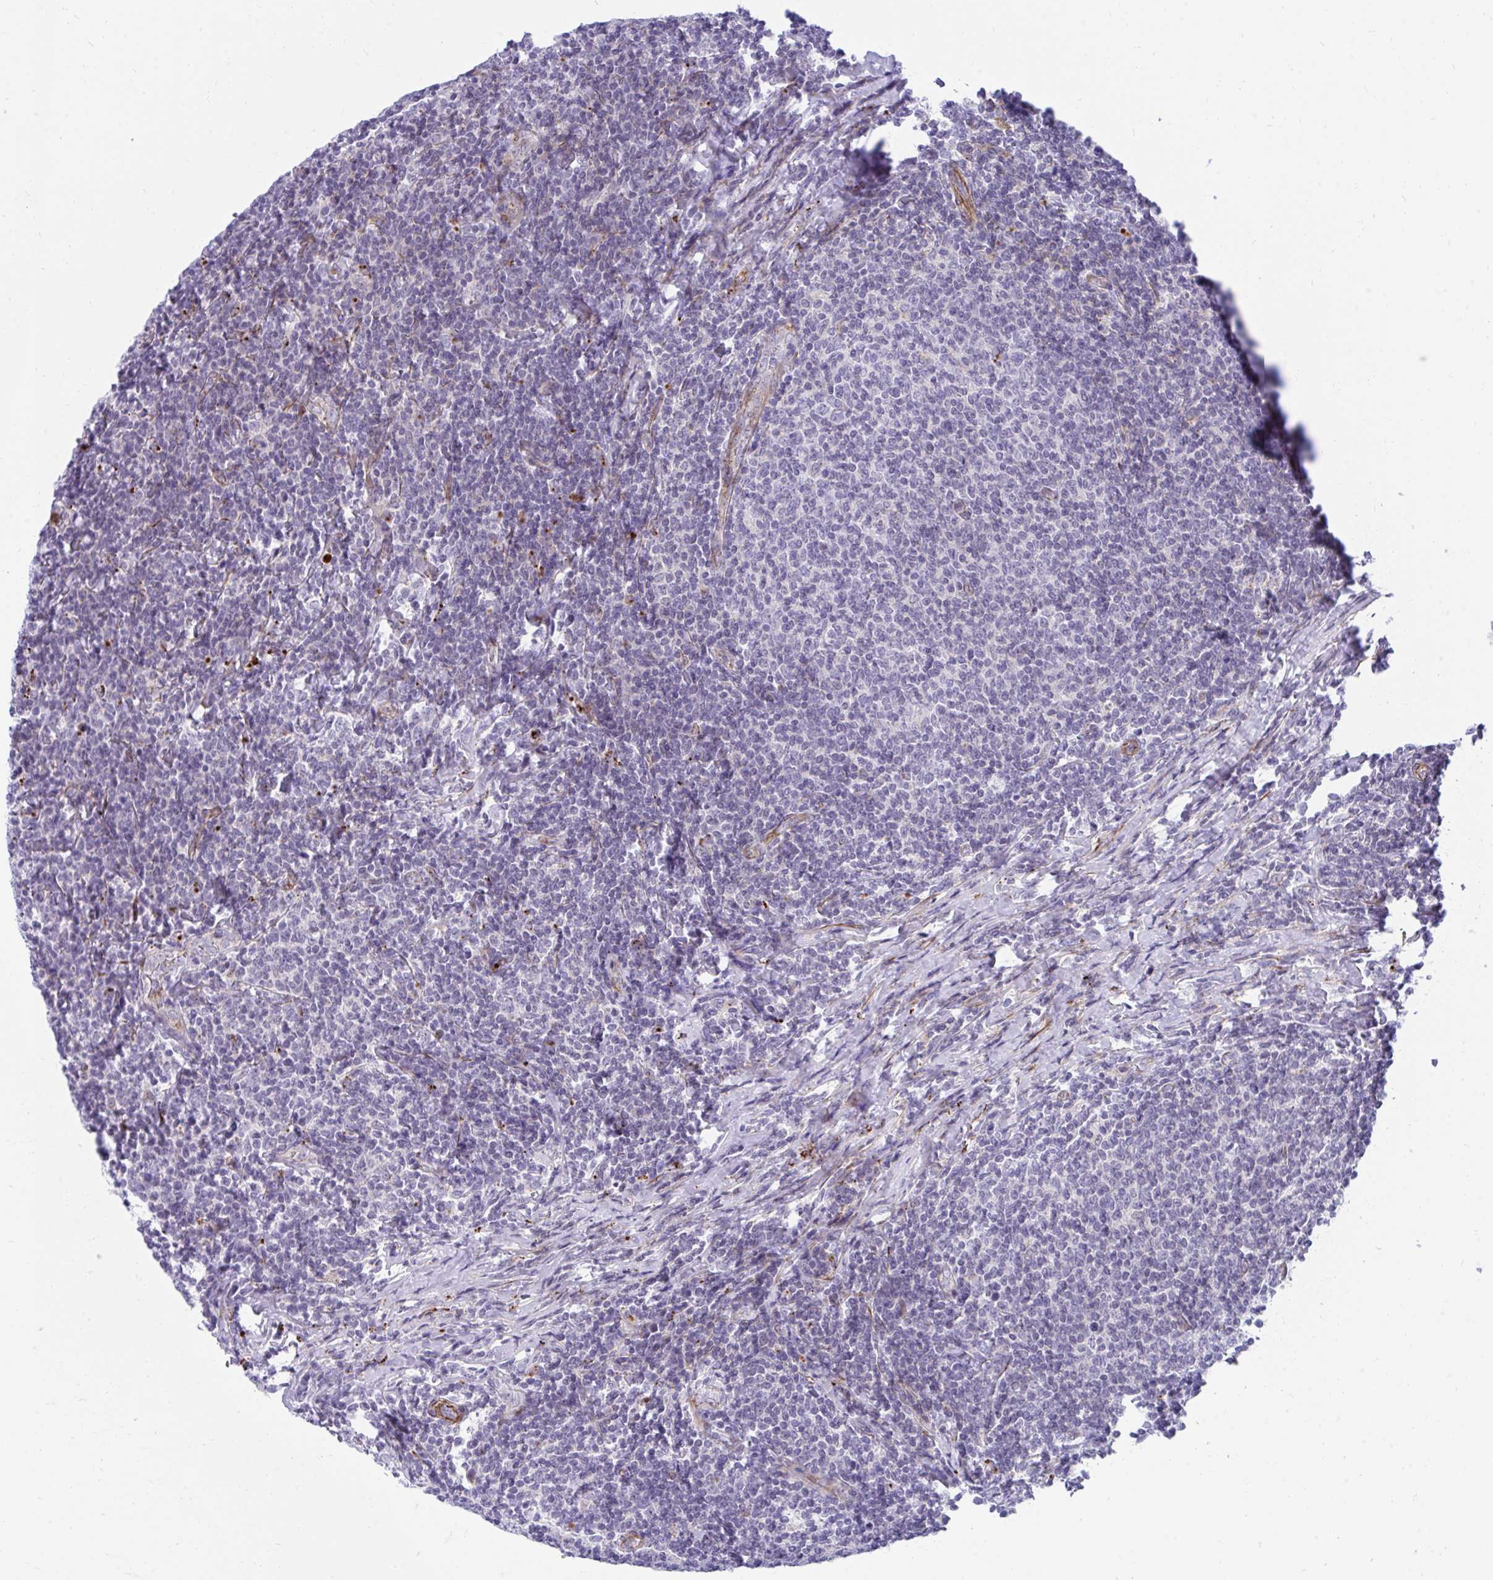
{"staining": {"intensity": "negative", "quantity": "none", "location": "none"}, "tissue": "lymphoma", "cell_type": "Tumor cells", "image_type": "cancer", "snomed": [{"axis": "morphology", "description": "Malignant lymphoma, non-Hodgkin's type, Low grade"}, {"axis": "topography", "description": "Lymph node"}], "caption": "A photomicrograph of lymphoma stained for a protein exhibits no brown staining in tumor cells.", "gene": "CSTB", "patient": {"sex": "male", "age": 52}}